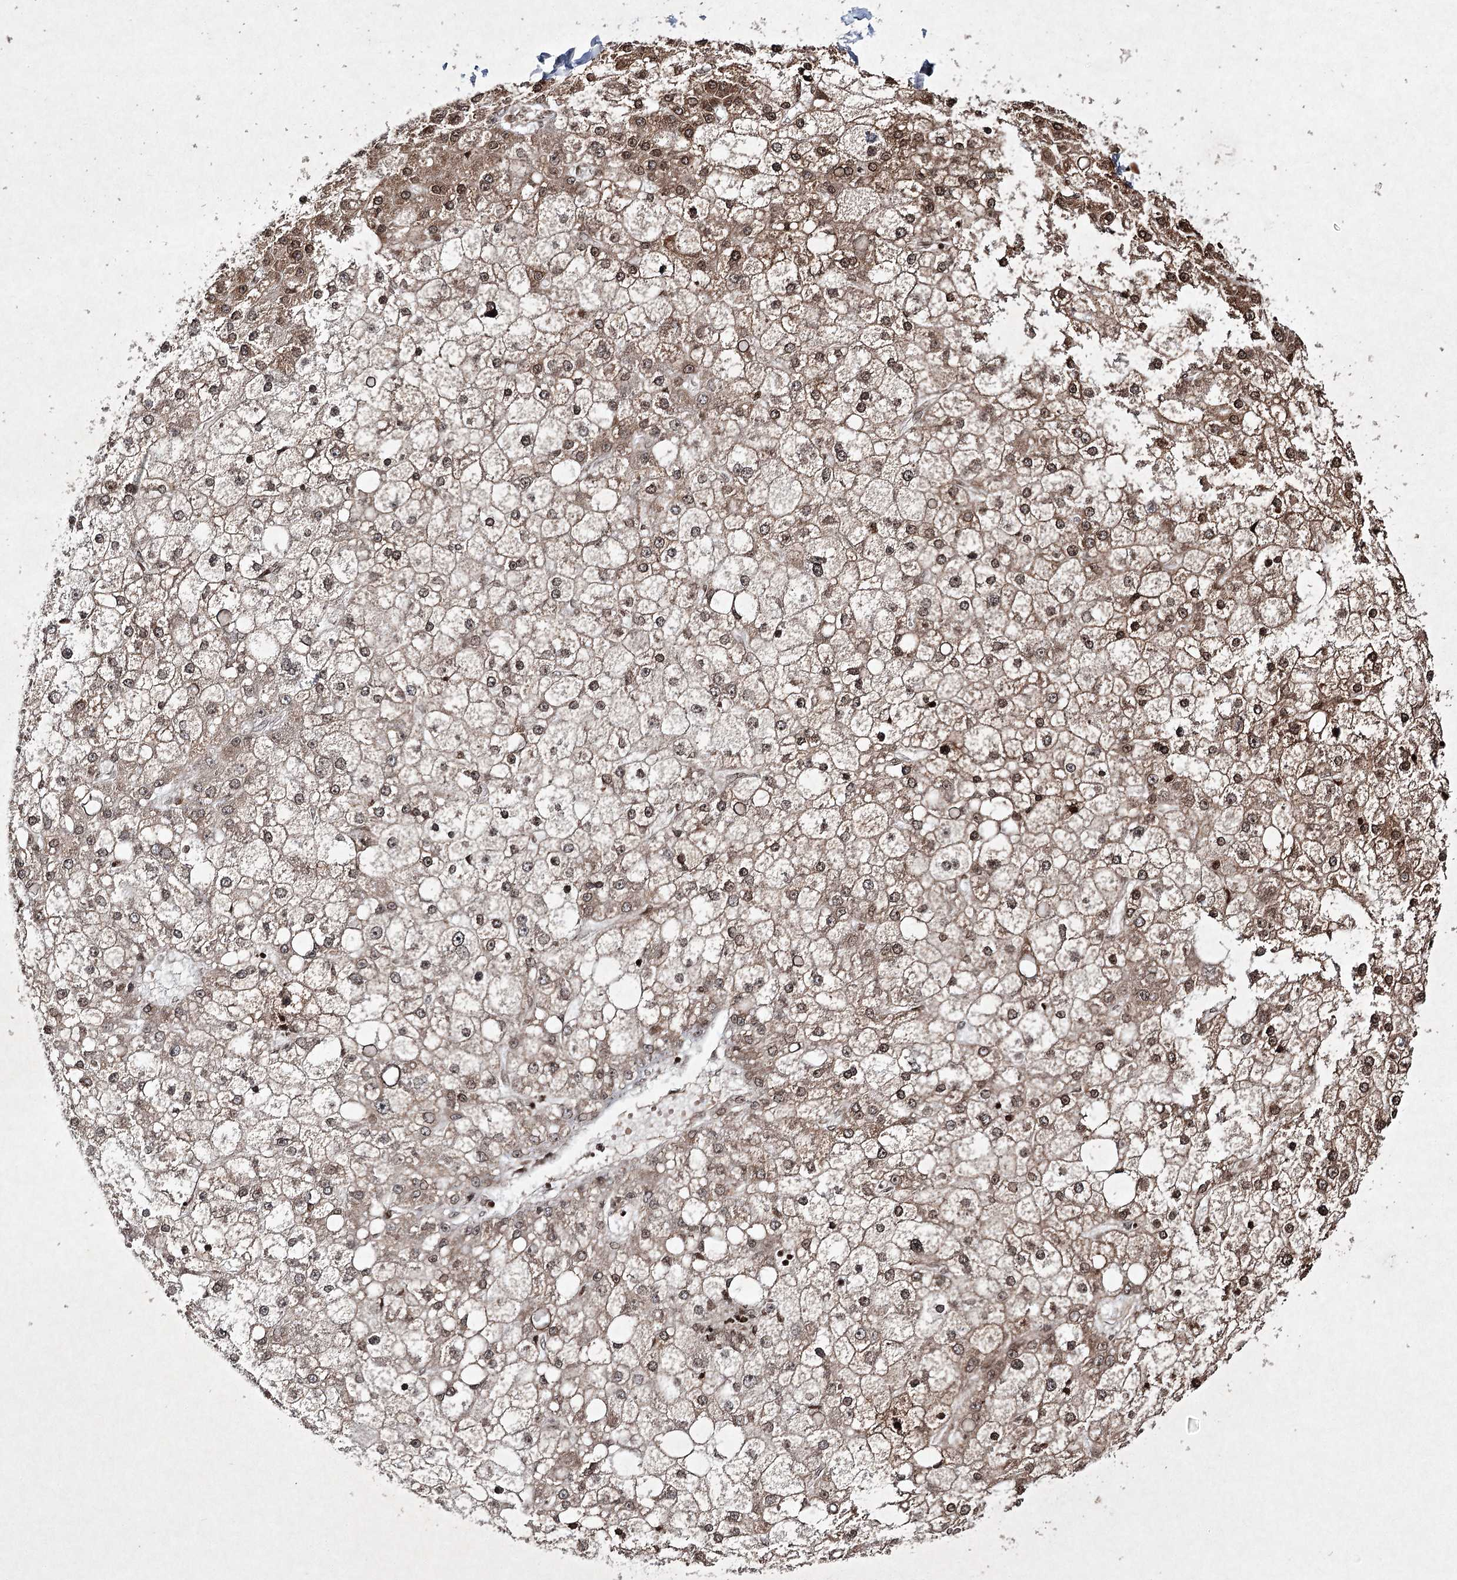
{"staining": {"intensity": "moderate", "quantity": ">75%", "location": "cytoplasmic/membranous,nuclear"}, "tissue": "liver cancer", "cell_type": "Tumor cells", "image_type": "cancer", "snomed": [{"axis": "morphology", "description": "Carcinoma, Hepatocellular, NOS"}, {"axis": "topography", "description": "Liver"}], "caption": "Immunohistochemistry (IHC) staining of liver cancer, which shows medium levels of moderate cytoplasmic/membranous and nuclear staining in approximately >75% of tumor cells indicating moderate cytoplasmic/membranous and nuclear protein expression. The staining was performed using DAB (brown) for protein detection and nuclei were counterstained in hematoxylin (blue).", "gene": "CARM1", "patient": {"sex": "male", "age": 67}}